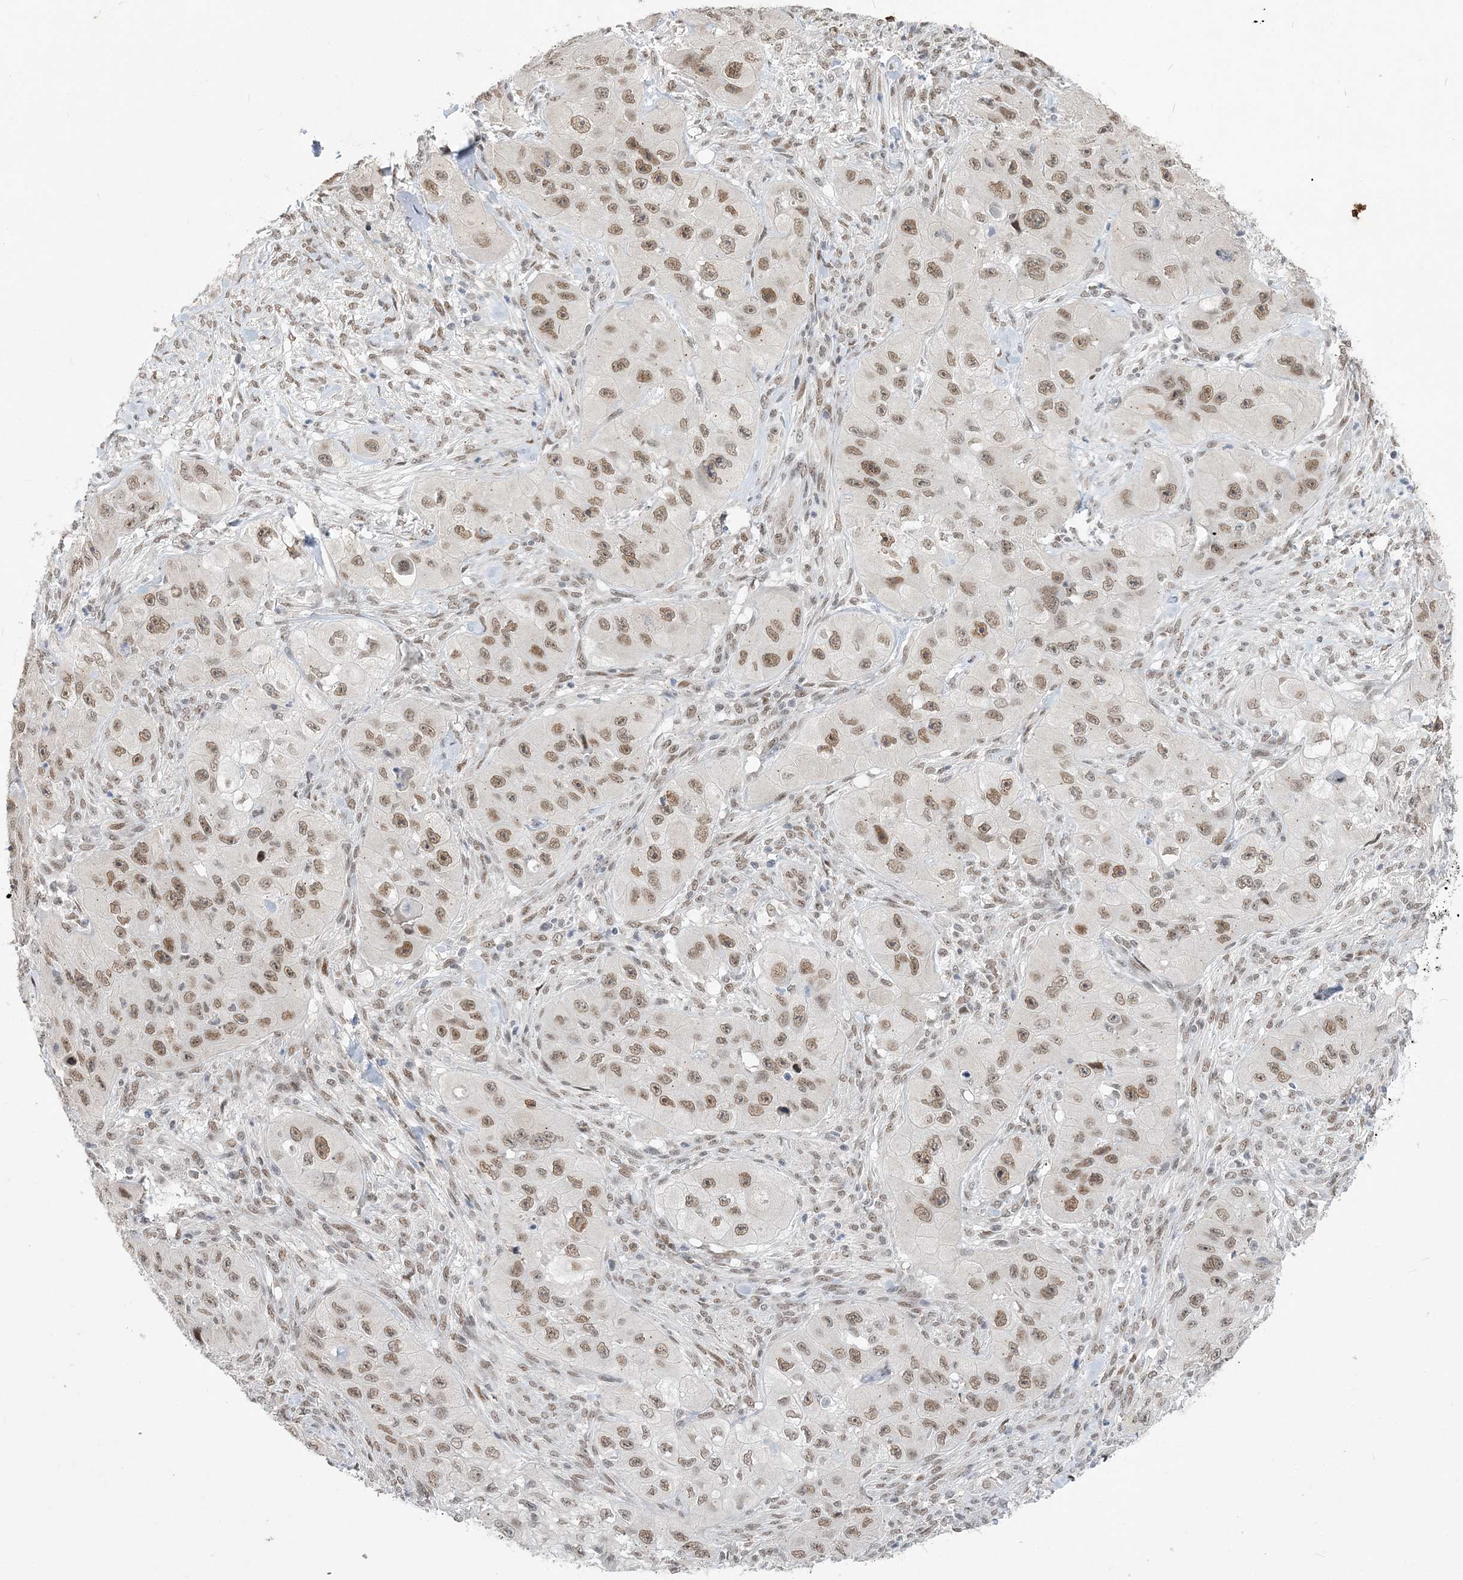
{"staining": {"intensity": "moderate", "quantity": ">75%", "location": "nuclear"}, "tissue": "skin cancer", "cell_type": "Tumor cells", "image_type": "cancer", "snomed": [{"axis": "morphology", "description": "Squamous cell carcinoma, NOS"}, {"axis": "topography", "description": "Skin"}, {"axis": "topography", "description": "Subcutis"}], "caption": "Immunohistochemical staining of human skin cancer shows medium levels of moderate nuclear protein positivity in about >75% of tumor cells.", "gene": "WAC", "patient": {"sex": "male", "age": 73}}